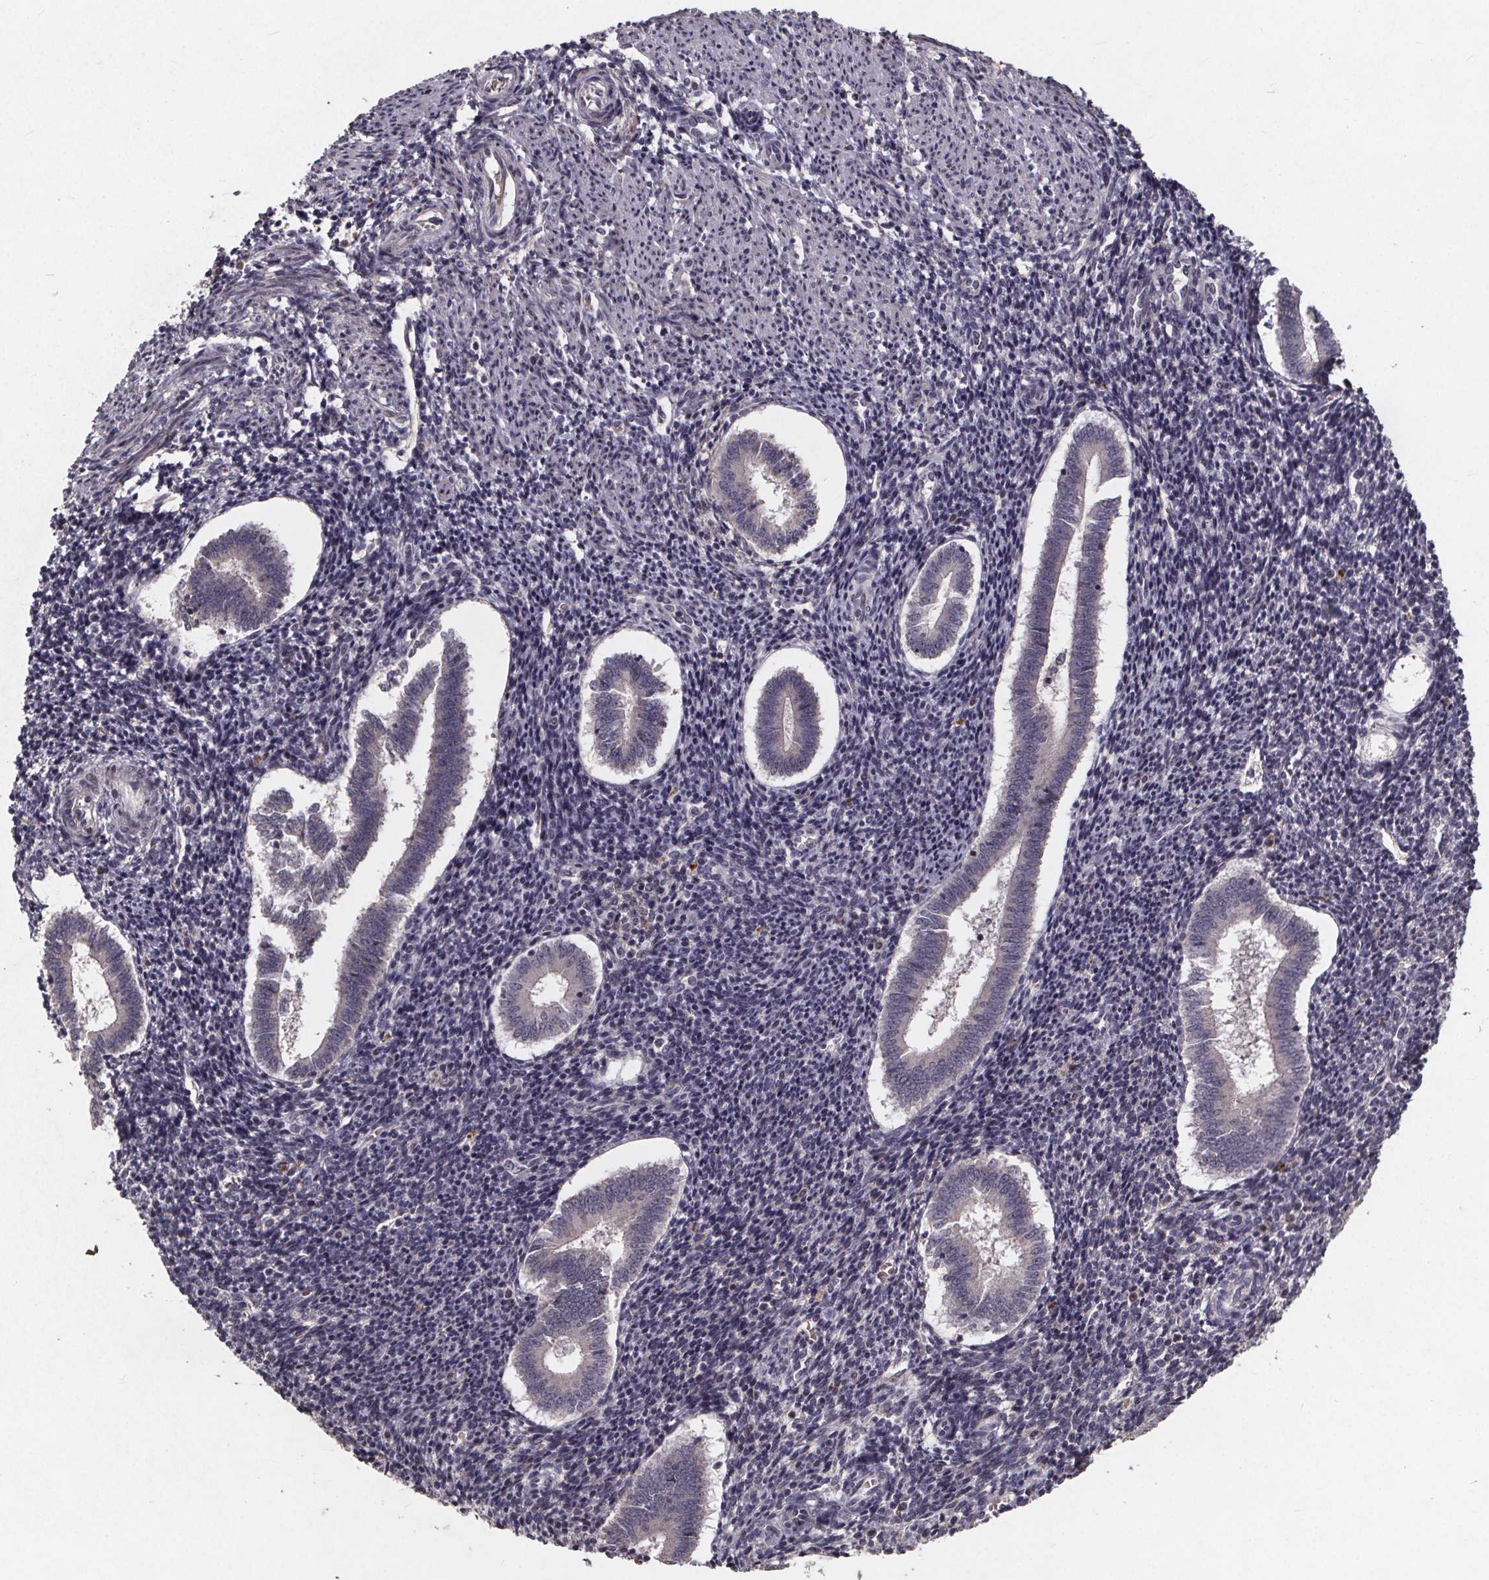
{"staining": {"intensity": "negative", "quantity": "none", "location": "none"}, "tissue": "endometrium", "cell_type": "Cells in endometrial stroma", "image_type": "normal", "snomed": [{"axis": "morphology", "description": "Normal tissue, NOS"}, {"axis": "topography", "description": "Endometrium"}], "caption": "A micrograph of endometrium stained for a protein demonstrates no brown staining in cells in endometrial stroma.", "gene": "GPX3", "patient": {"sex": "female", "age": 25}}